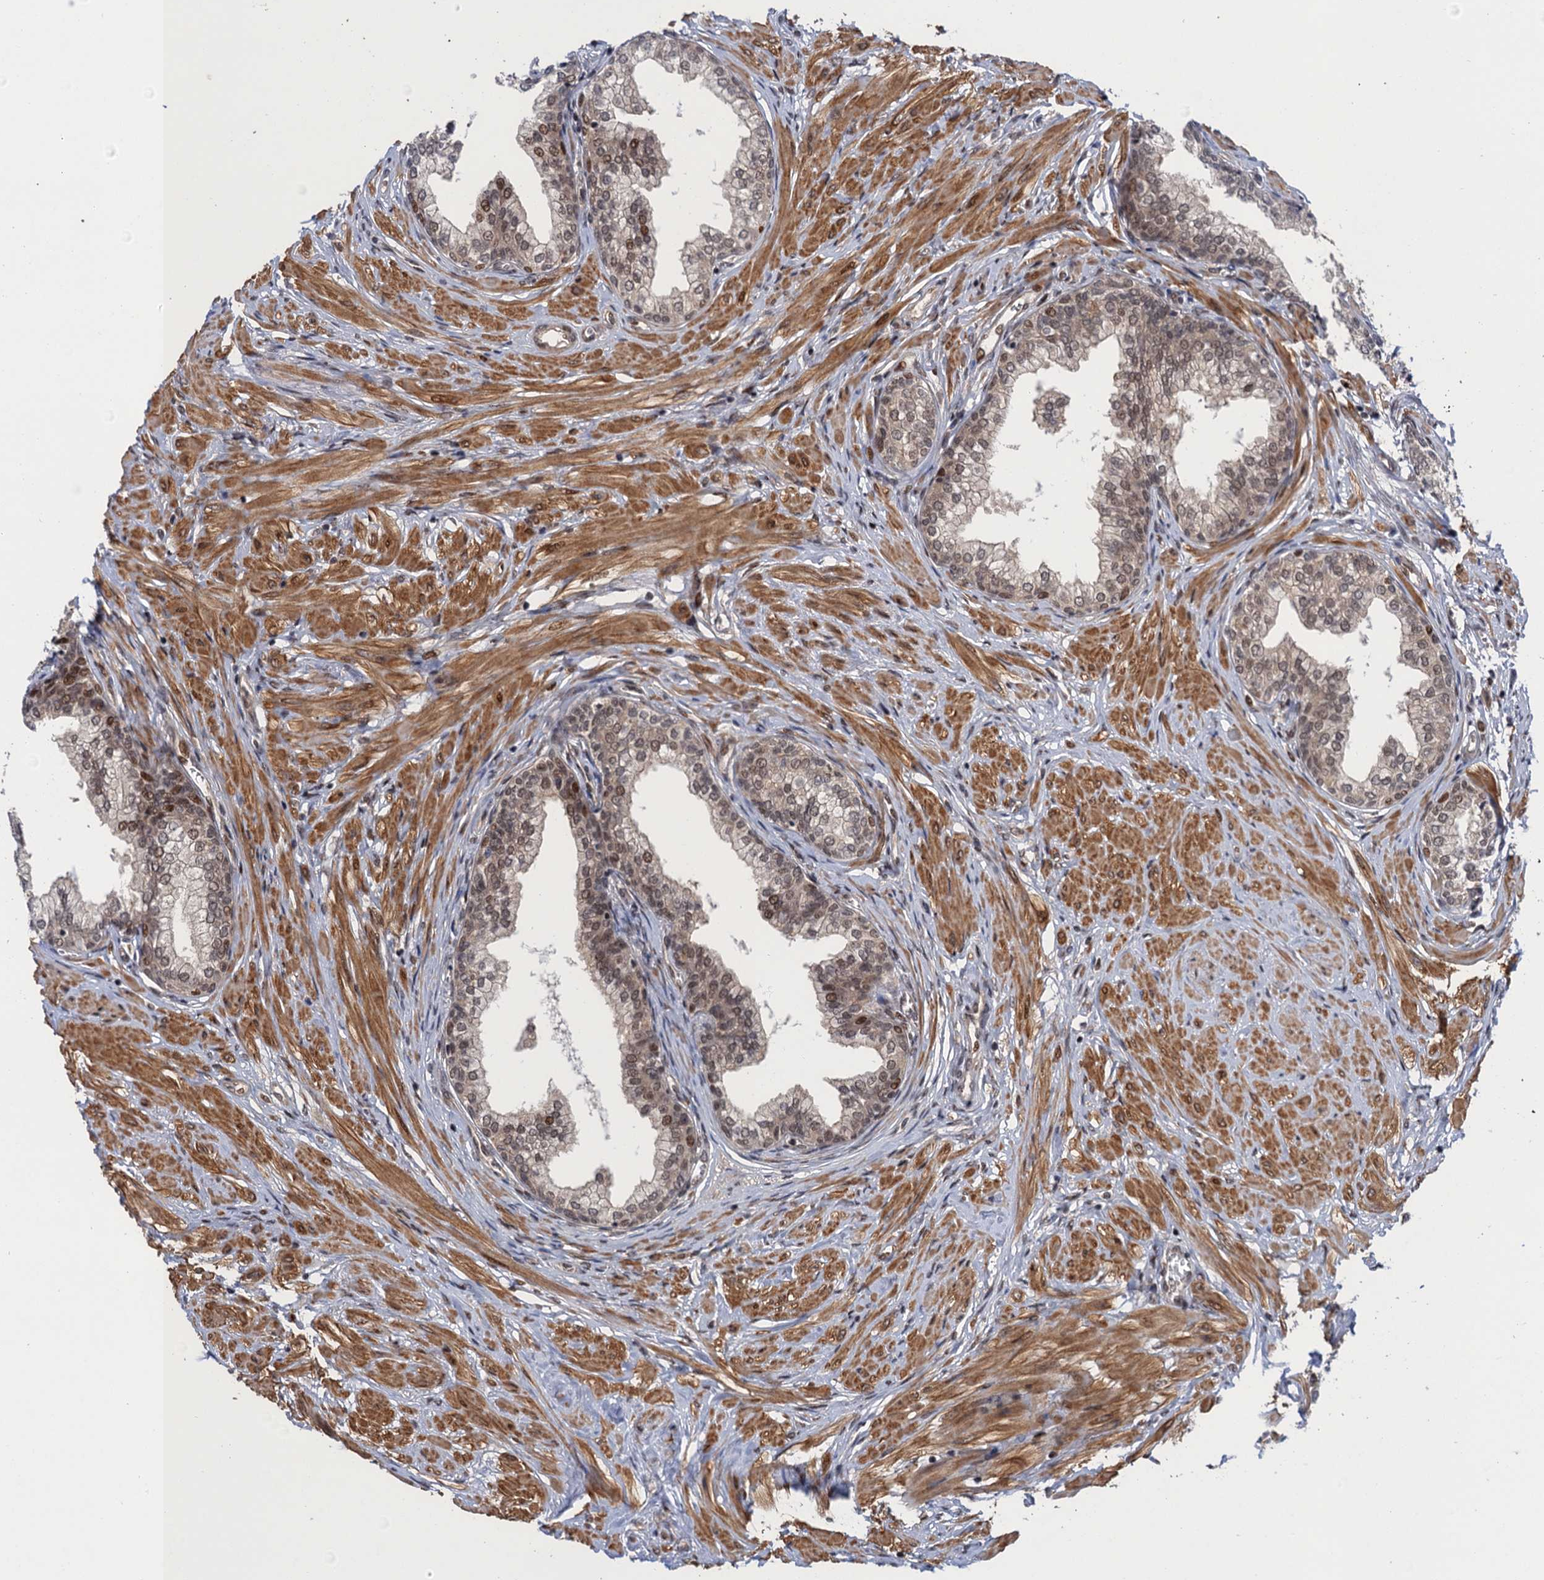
{"staining": {"intensity": "moderate", "quantity": ">75%", "location": "nuclear"}, "tissue": "prostate", "cell_type": "Glandular cells", "image_type": "normal", "snomed": [{"axis": "morphology", "description": "Normal tissue, NOS"}, {"axis": "morphology", "description": "Urothelial carcinoma, Low grade"}, {"axis": "topography", "description": "Urinary bladder"}, {"axis": "topography", "description": "Prostate"}], "caption": "The image displays a brown stain indicating the presence of a protein in the nuclear of glandular cells in prostate. The staining was performed using DAB to visualize the protein expression in brown, while the nuclei were stained in blue with hematoxylin (Magnification: 20x).", "gene": "NEK8", "patient": {"sex": "male", "age": 60}}